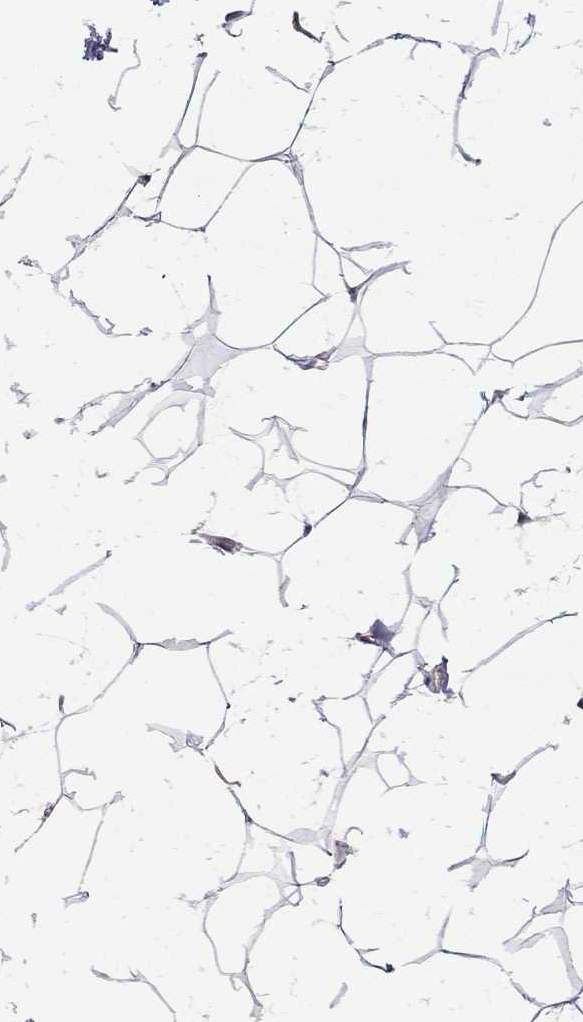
{"staining": {"intensity": "negative", "quantity": "none", "location": "none"}, "tissue": "breast", "cell_type": "Adipocytes", "image_type": "normal", "snomed": [{"axis": "morphology", "description": "Normal tissue, NOS"}, {"axis": "topography", "description": "Breast"}], "caption": "Breast stained for a protein using IHC reveals no staining adipocytes.", "gene": "LRRC39", "patient": {"sex": "female", "age": 32}}